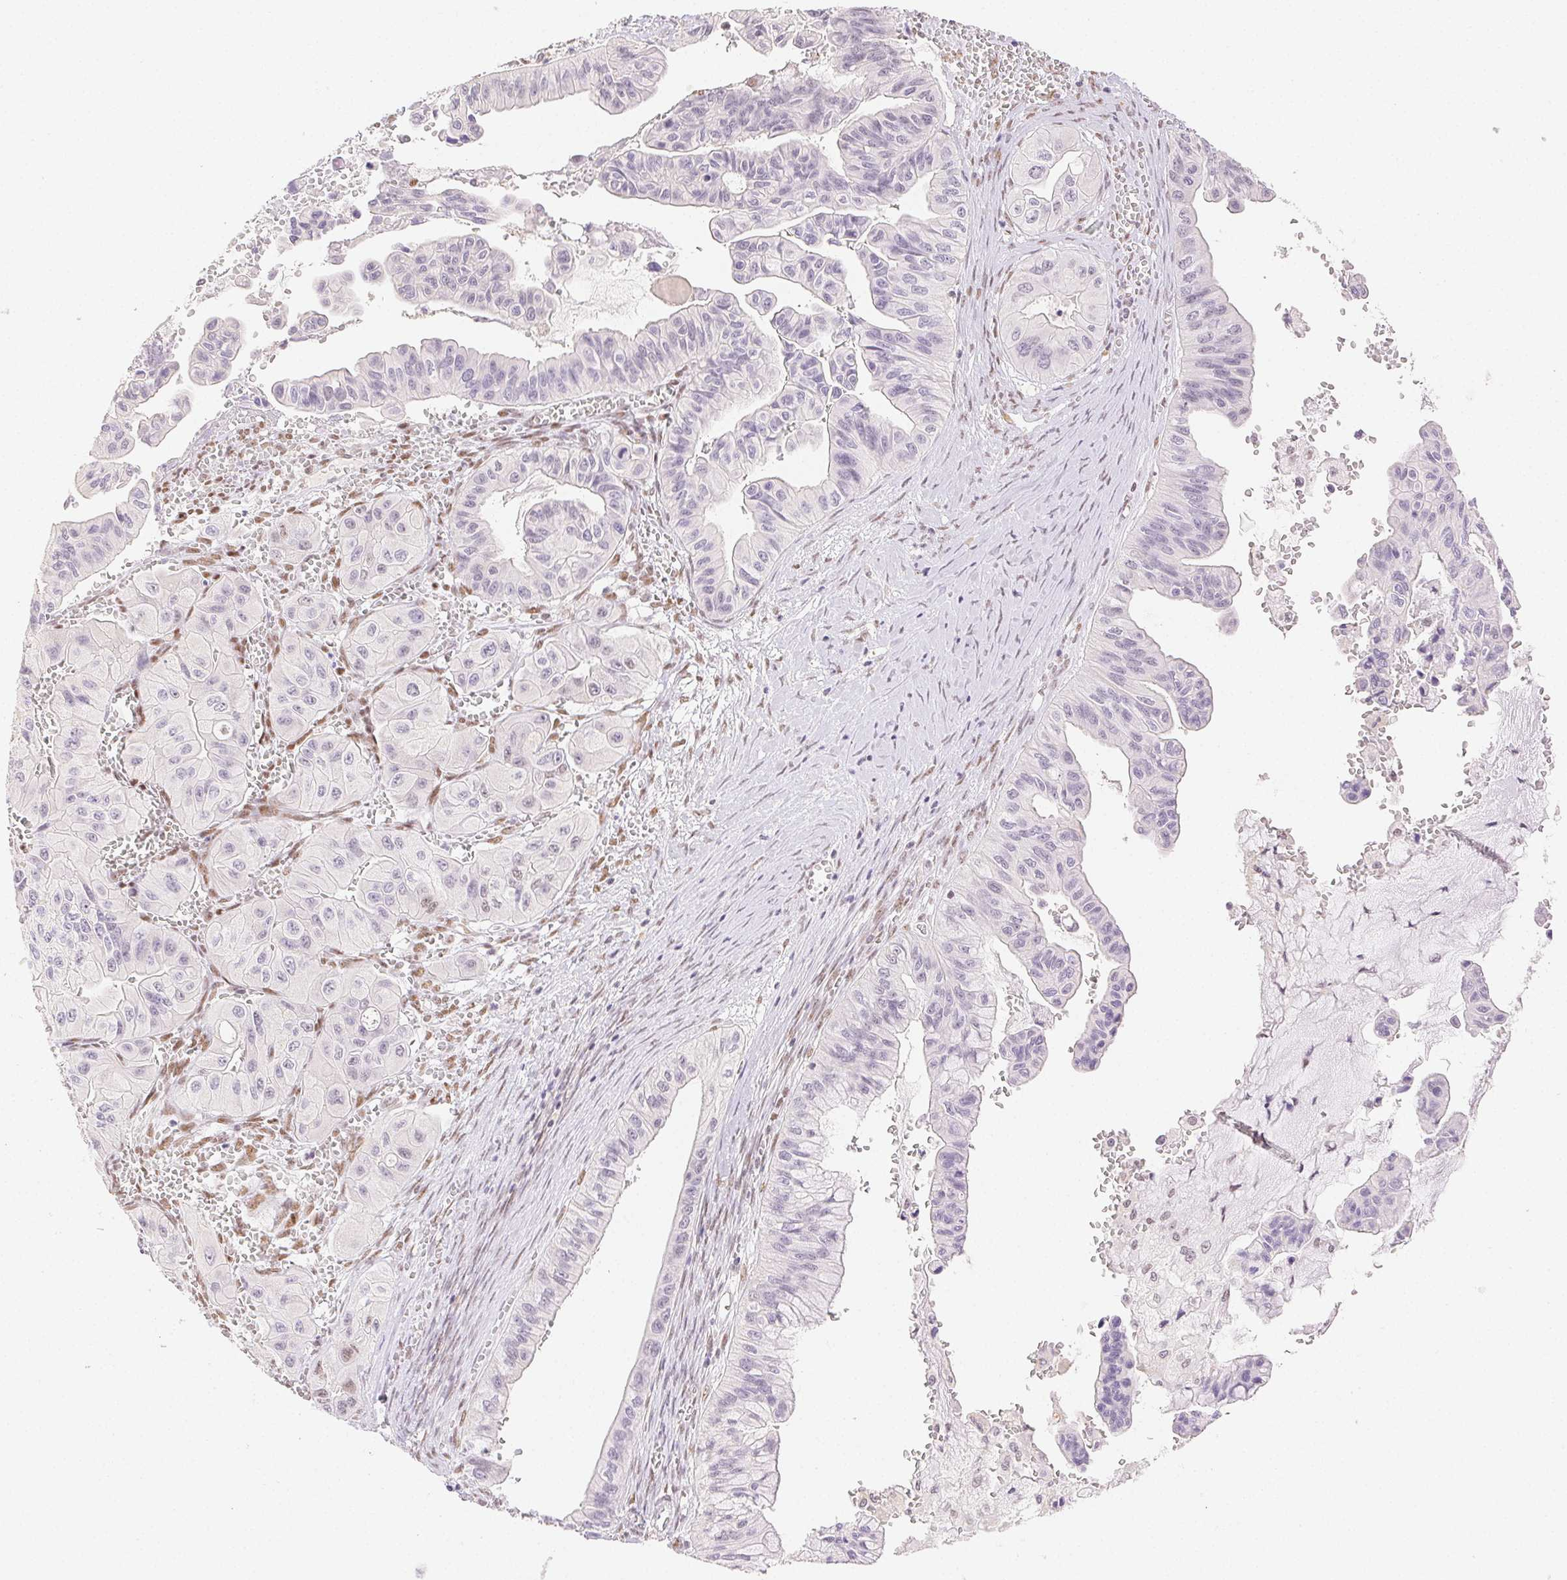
{"staining": {"intensity": "negative", "quantity": "none", "location": "none"}, "tissue": "ovarian cancer", "cell_type": "Tumor cells", "image_type": "cancer", "snomed": [{"axis": "morphology", "description": "Cystadenocarcinoma, mucinous, NOS"}, {"axis": "topography", "description": "Ovary"}], "caption": "DAB (3,3'-diaminobenzidine) immunohistochemical staining of human ovarian cancer reveals no significant staining in tumor cells. Nuclei are stained in blue.", "gene": "H2AZ2", "patient": {"sex": "female", "age": 72}}